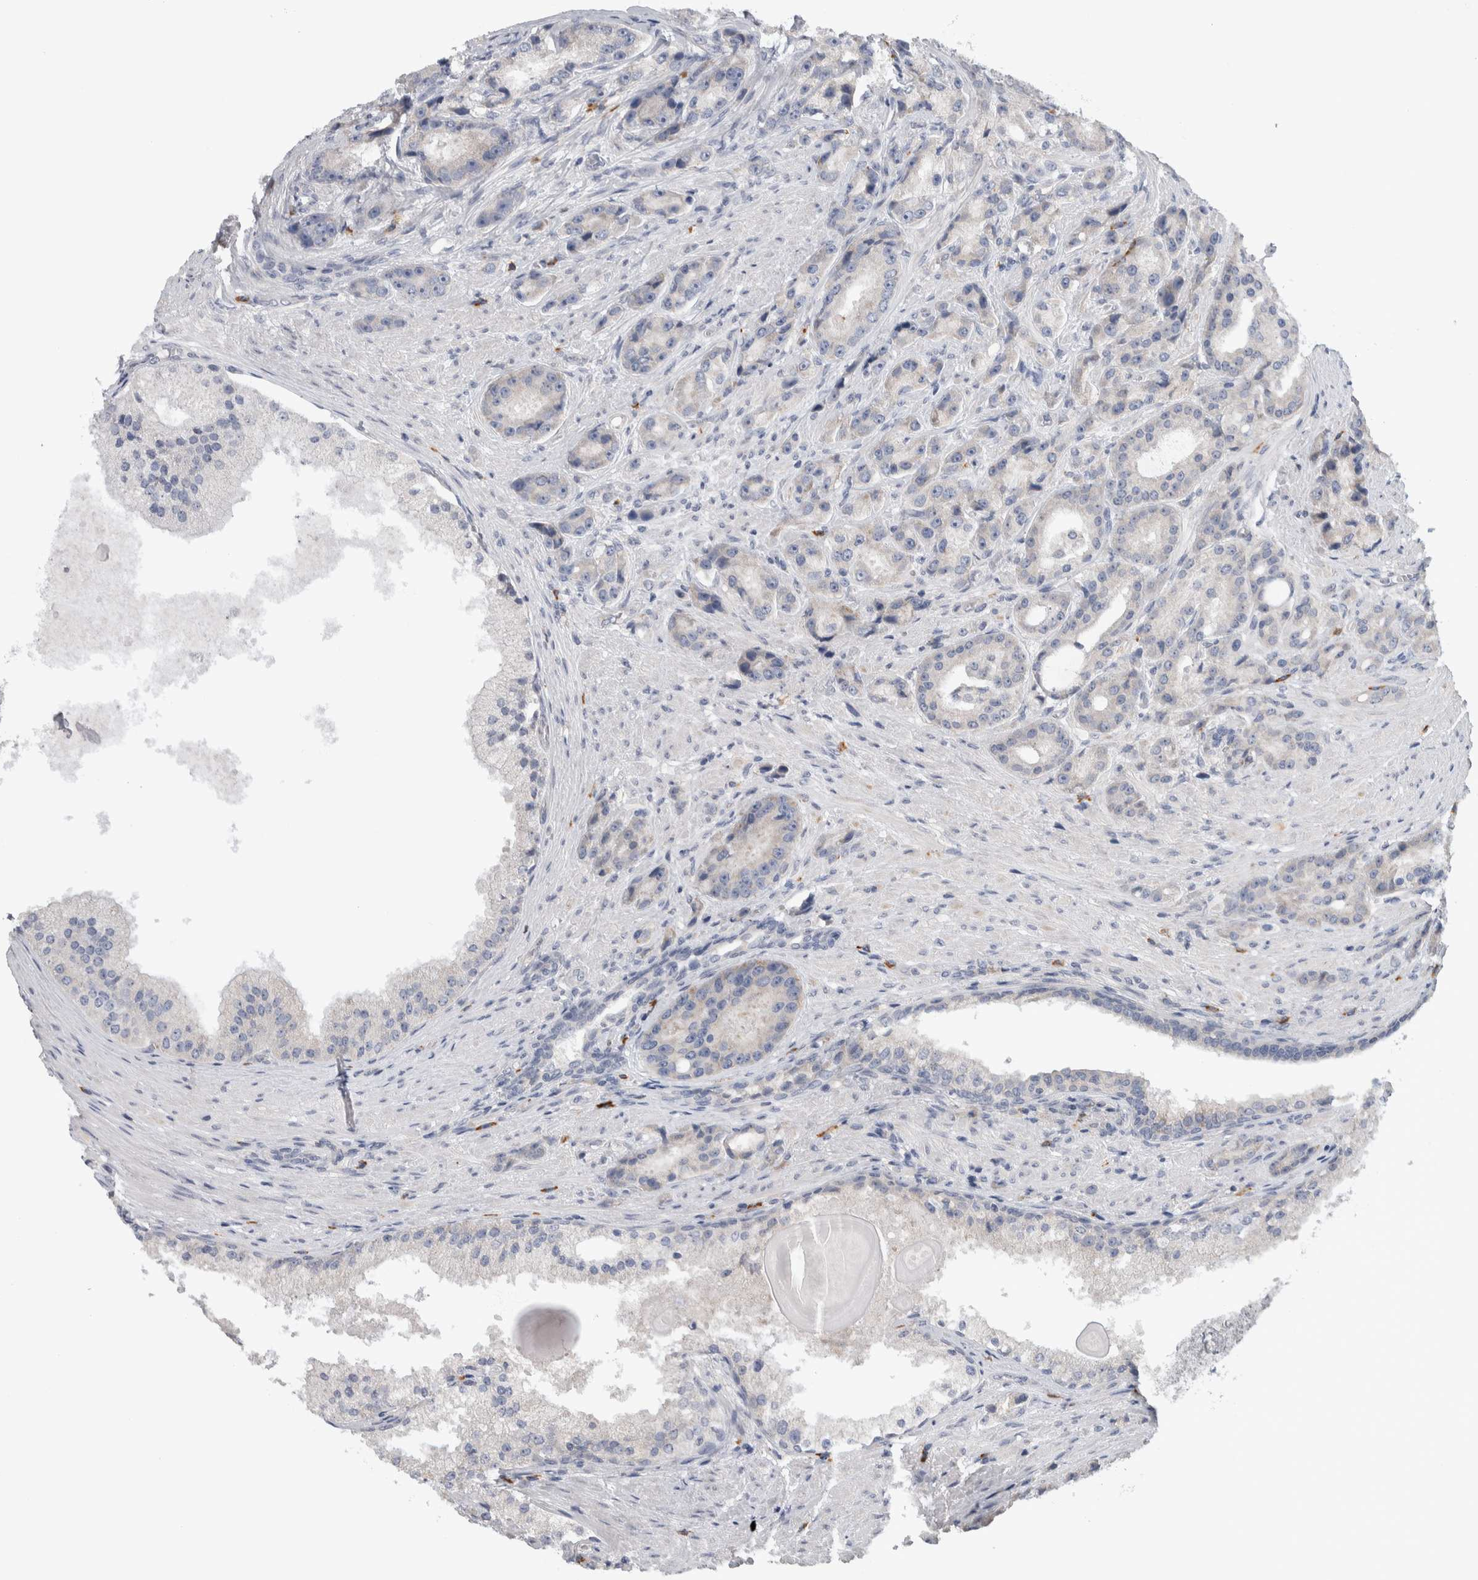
{"staining": {"intensity": "negative", "quantity": "none", "location": "none"}, "tissue": "prostate cancer", "cell_type": "Tumor cells", "image_type": "cancer", "snomed": [{"axis": "morphology", "description": "Adenocarcinoma, High grade"}, {"axis": "topography", "description": "Prostate"}], "caption": "IHC image of neoplastic tissue: high-grade adenocarcinoma (prostate) stained with DAB demonstrates no significant protein staining in tumor cells. Nuclei are stained in blue.", "gene": "IBTK", "patient": {"sex": "male", "age": 60}}